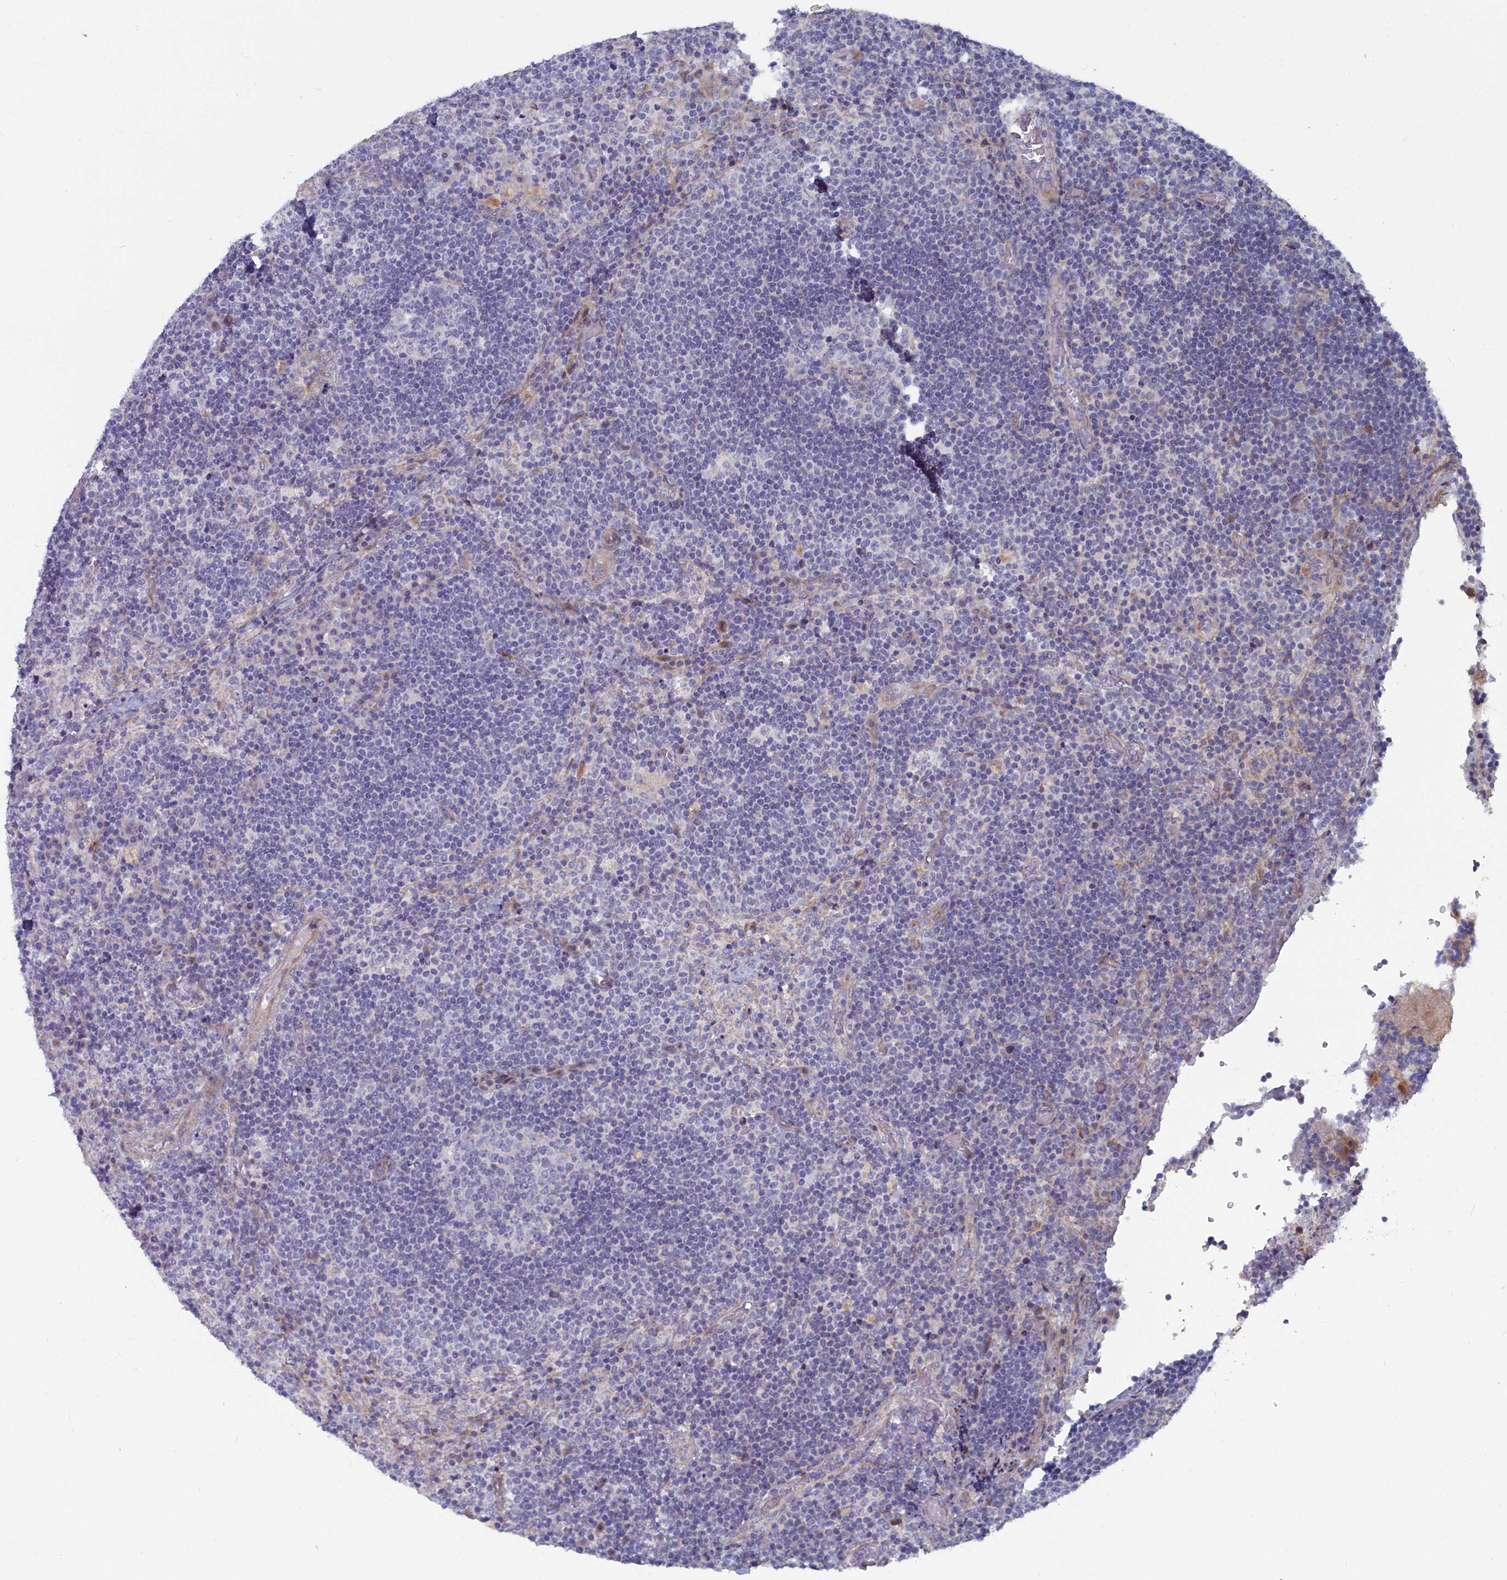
{"staining": {"intensity": "negative", "quantity": "none", "location": "none"}, "tissue": "lymph node", "cell_type": "Germinal center cells", "image_type": "normal", "snomed": [{"axis": "morphology", "description": "Normal tissue, NOS"}, {"axis": "topography", "description": "Lymph node"}], "caption": "This is a photomicrograph of immunohistochemistry staining of benign lymph node, which shows no staining in germinal center cells.", "gene": "SHISAL2A", "patient": {"sex": "male", "age": 58}}